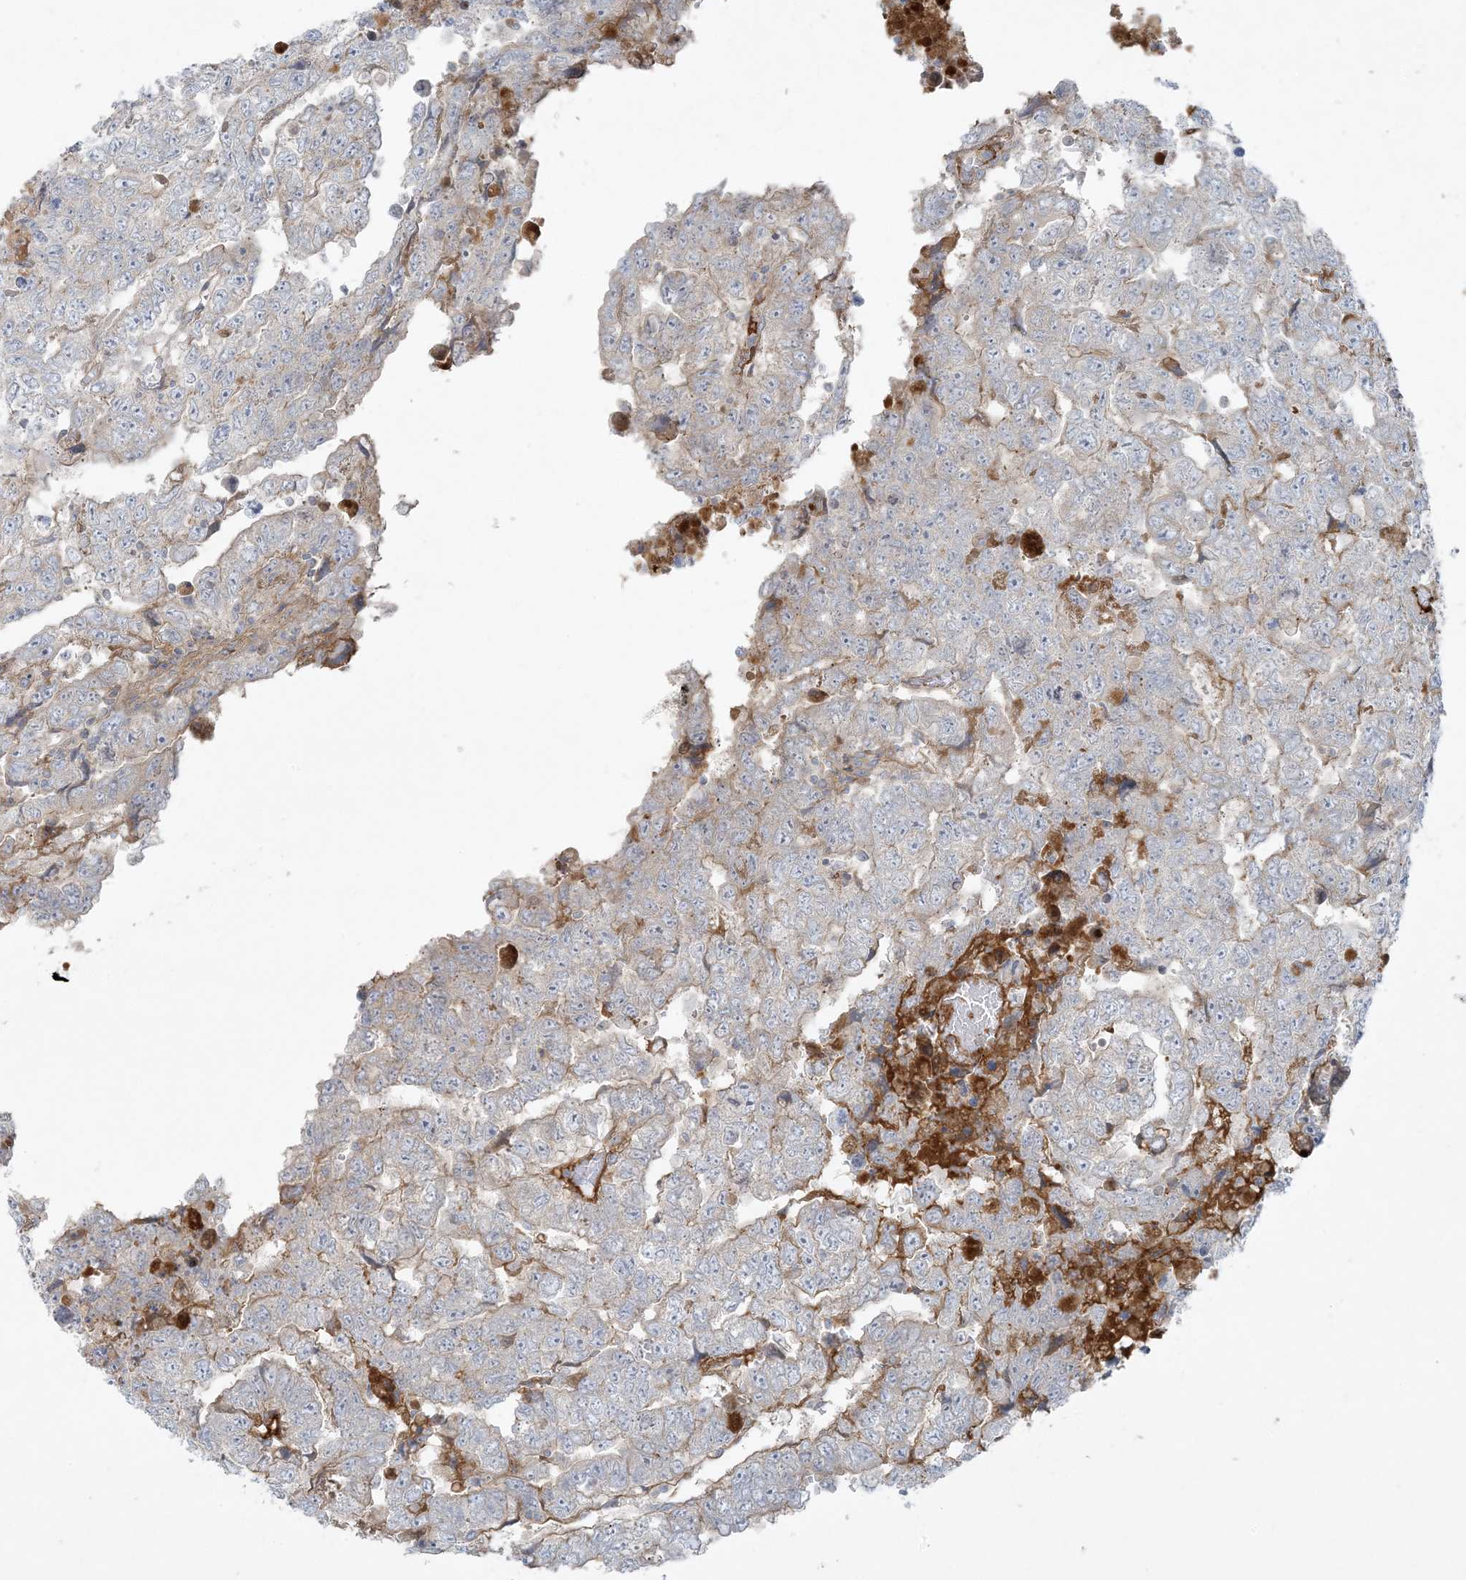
{"staining": {"intensity": "moderate", "quantity": "<25%", "location": "cytoplasmic/membranous"}, "tissue": "testis cancer", "cell_type": "Tumor cells", "image_type": "cancer", "snomed": [{"axis": "morphology", "description": "Carcinoma, Embryonal, NOS"}, {"axis": "topography", "description": "Testis"}], "caption": "About <25% of tumor cells in human testis embryonal carcinoma display moderate cytoplasmic/membranous protein staining as visualized by brown immunohistochemical staining.", "gene": "PIK3R4", "patient": {"sex": "male", "age": 36}}